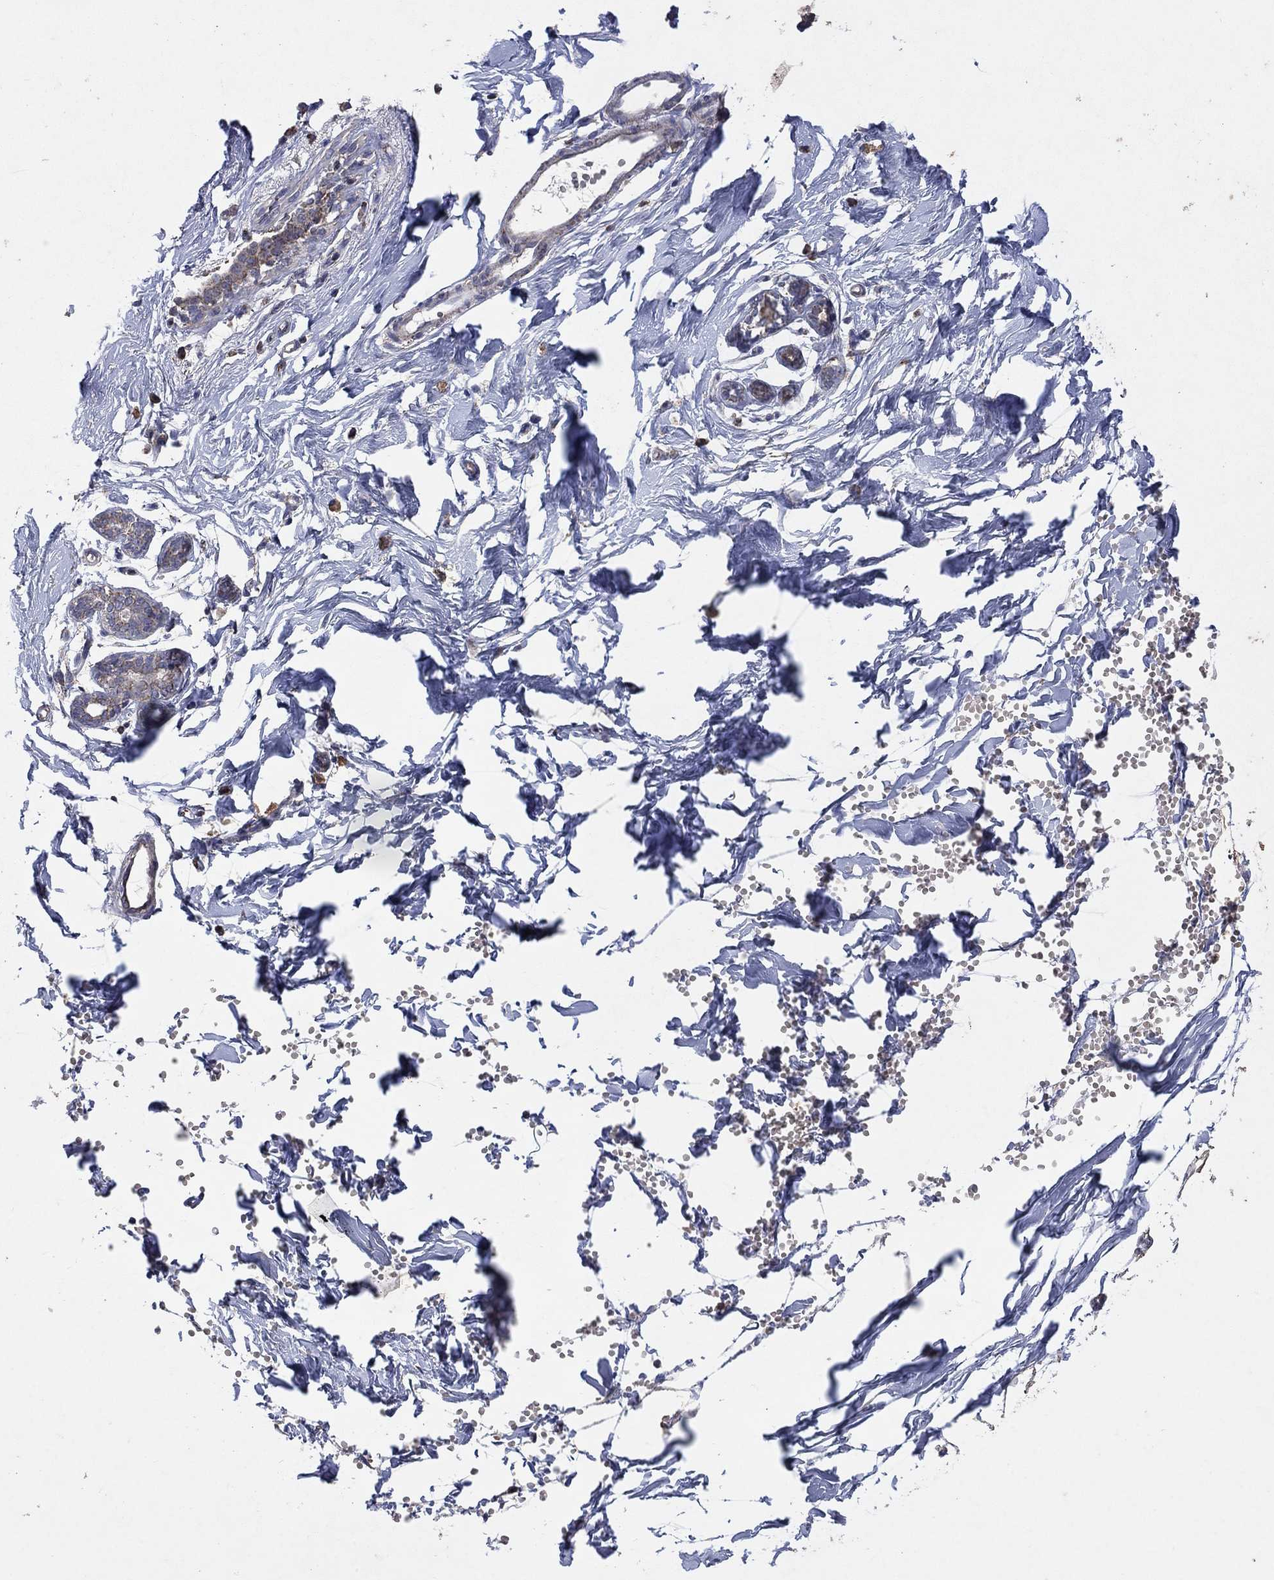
{"staining": {"intensity": "moderate", "quantity": ">75%", "location": "cytoplasmic/membranous"}, "tissue": "breast", "cell_type": "Glandular cells", "image_type": "normal", "snomed": [{"axis": "morphology", "description": "Normal tissue, NOS"}, {"axis": "topography", "description": "Breast"}], "caption": "Approximately >75% of glandular cells in benign human breast reveal moderate cytoplasmic/membranous protein staining as visualized by brown immunohistochemical staining.", "gene": "DPH1", "patient": {"sex": "female", "age": 37}}